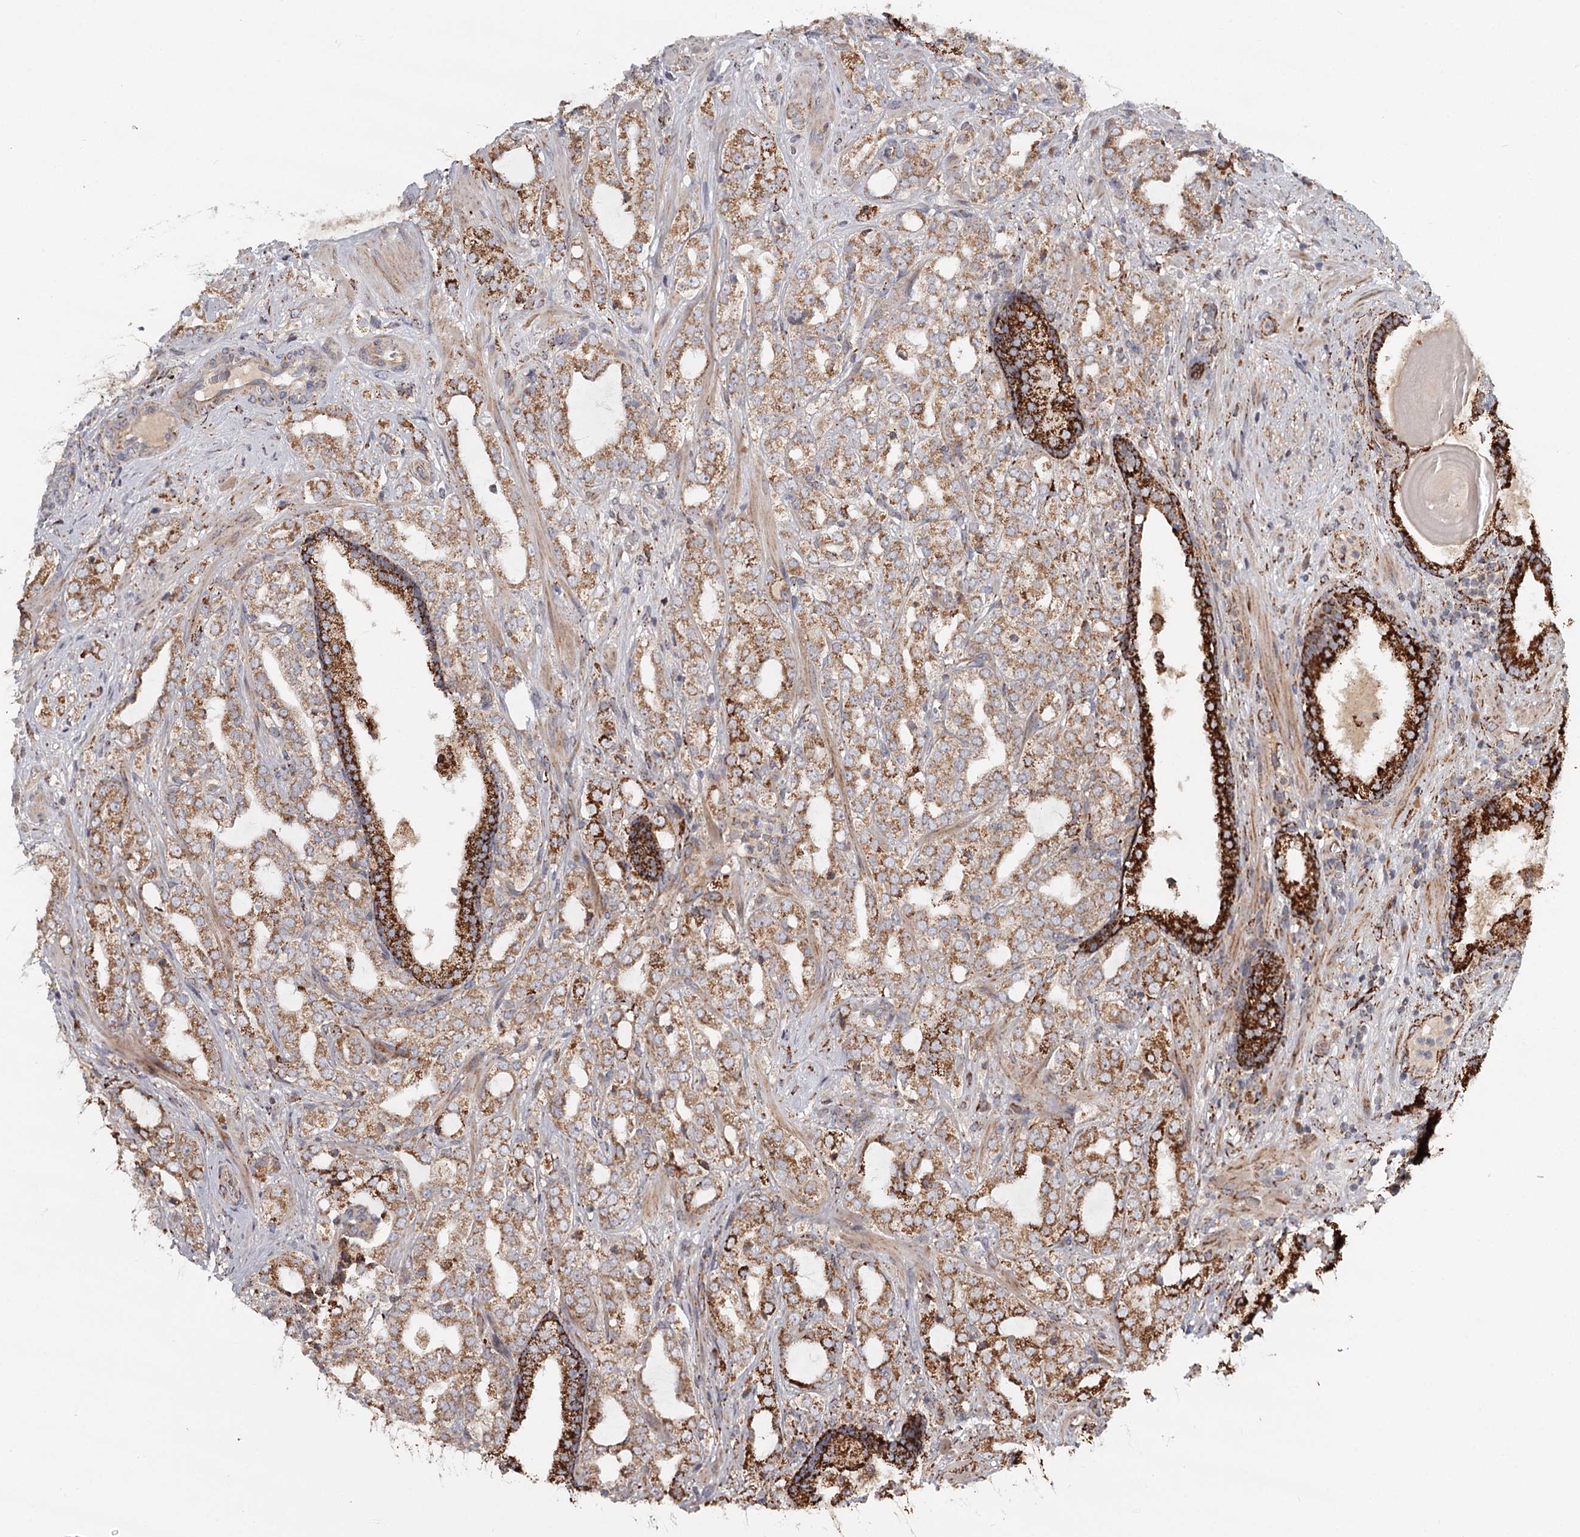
{"staining": {"intensity": "moderate", "quantity": ">75%", "location": "cytoplasmic/membranous"}, "tissue": "prostate cancer", "cell_type": "Tumor cells", "image_type": "cancer", "snomed": [{"axis": "morphology", "description": "Adenocarcinoma, High grade"}, {"axis": "topography", "description": "Prostate"}], "caption": "There is medium levels of moderate cytoplasmic/membranous expression in tumor cells of prostate adenocarcinoma (high-grade), as demonstrated by immunohistochemical staining (brown color).", "gene": "CDC123", "patient": {"sex": "male", "age": 64}}